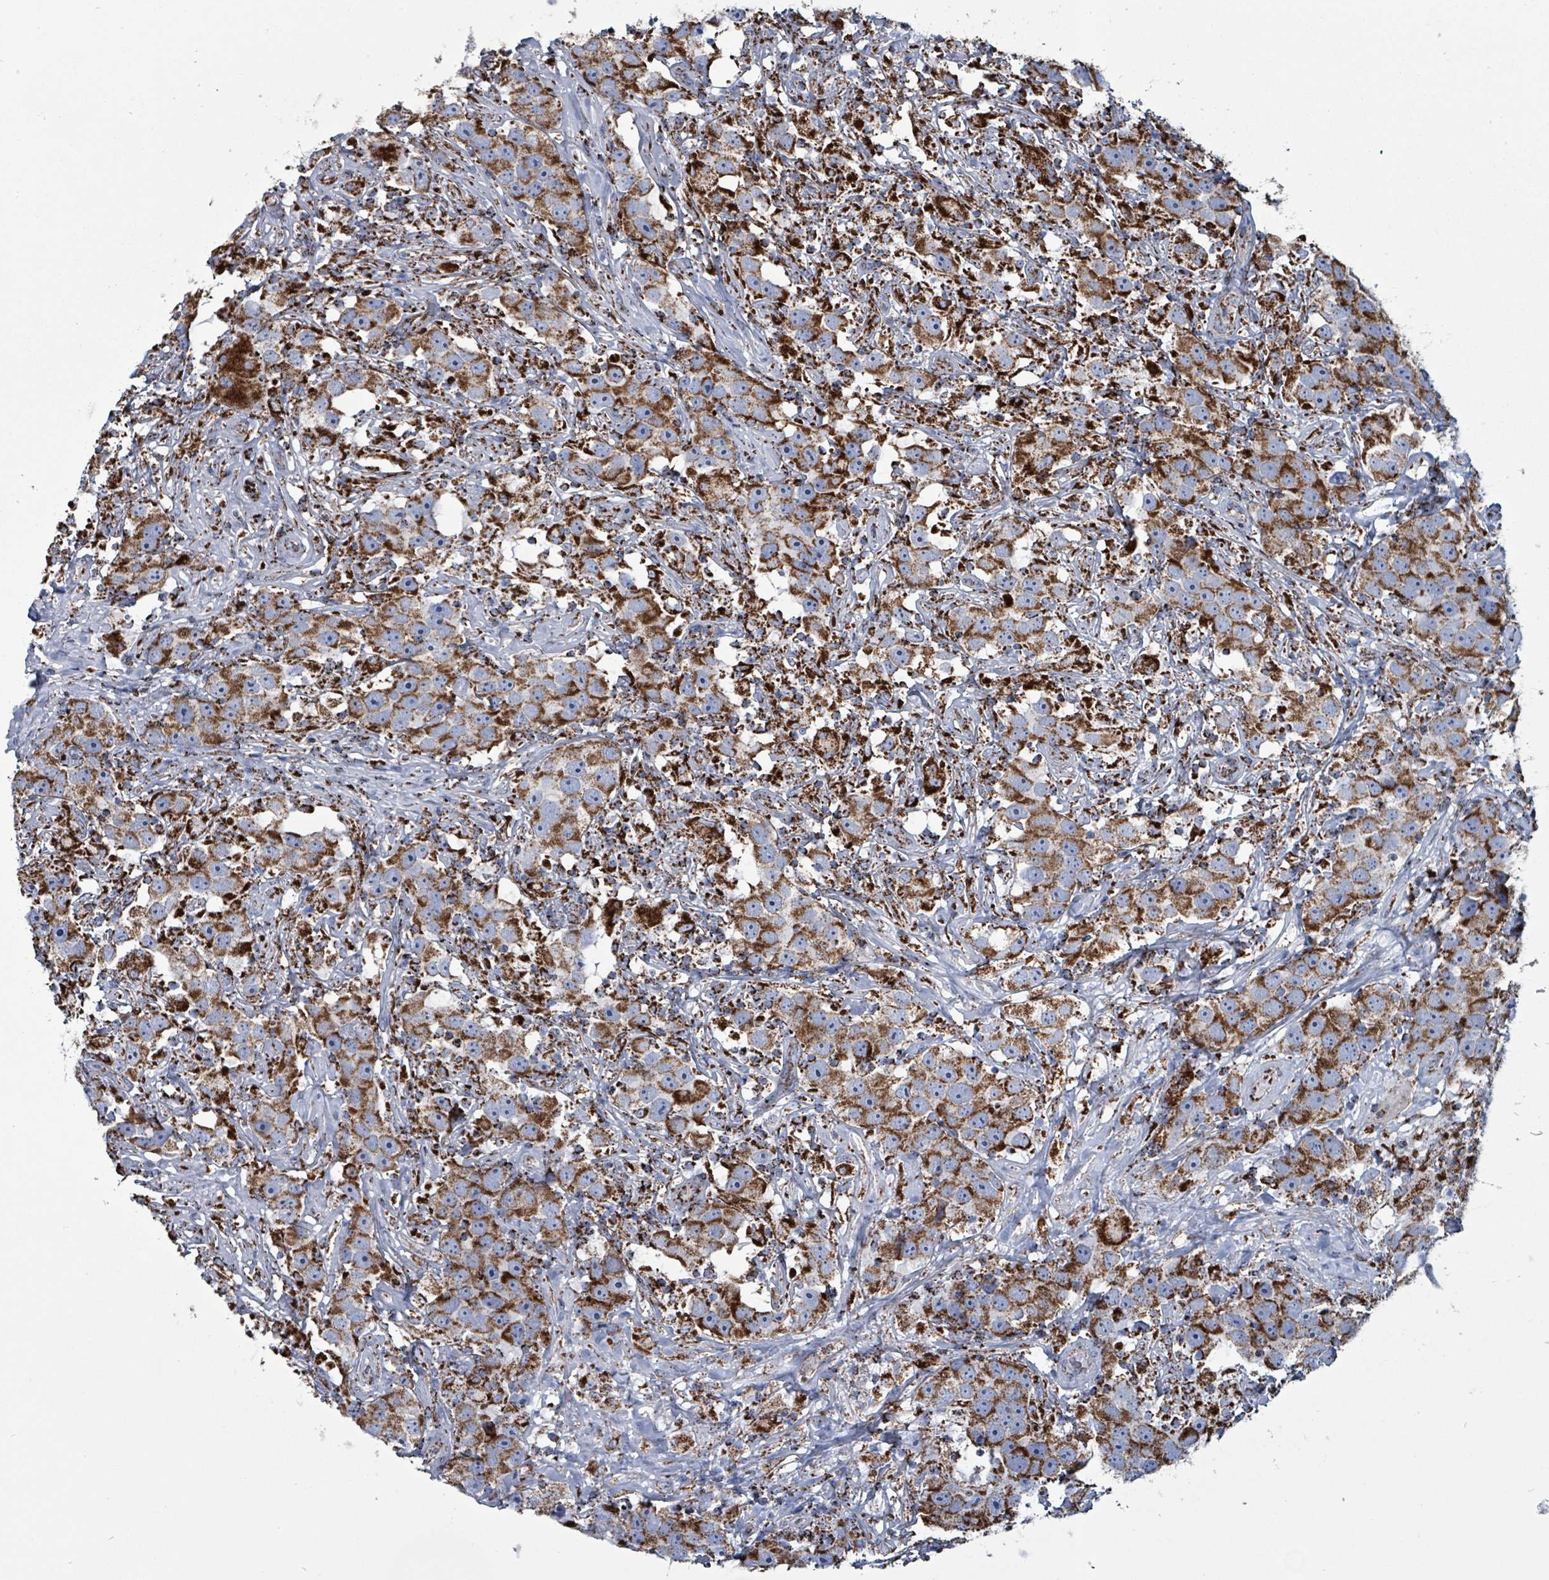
{"staining": {"intensity": "strong", "quantity": ">75%", "location": "cytoplasmic/membranous"}, "tissue": "testis cancer", "cell_type": "Tumor cells", "image_type": "cancer", "snomed": [{"axis": "morphology", "description": "Seminoma, NOS"}, {"axis": "topography", "description": "Testis"}], "caption": "Tumor cells display strong cytoplasmic/membranous staining in approximately >75% of cells in testis cancer (seminoma).", "gene": "IDH3B", "patient": {"sex": "male", "age": 49}}